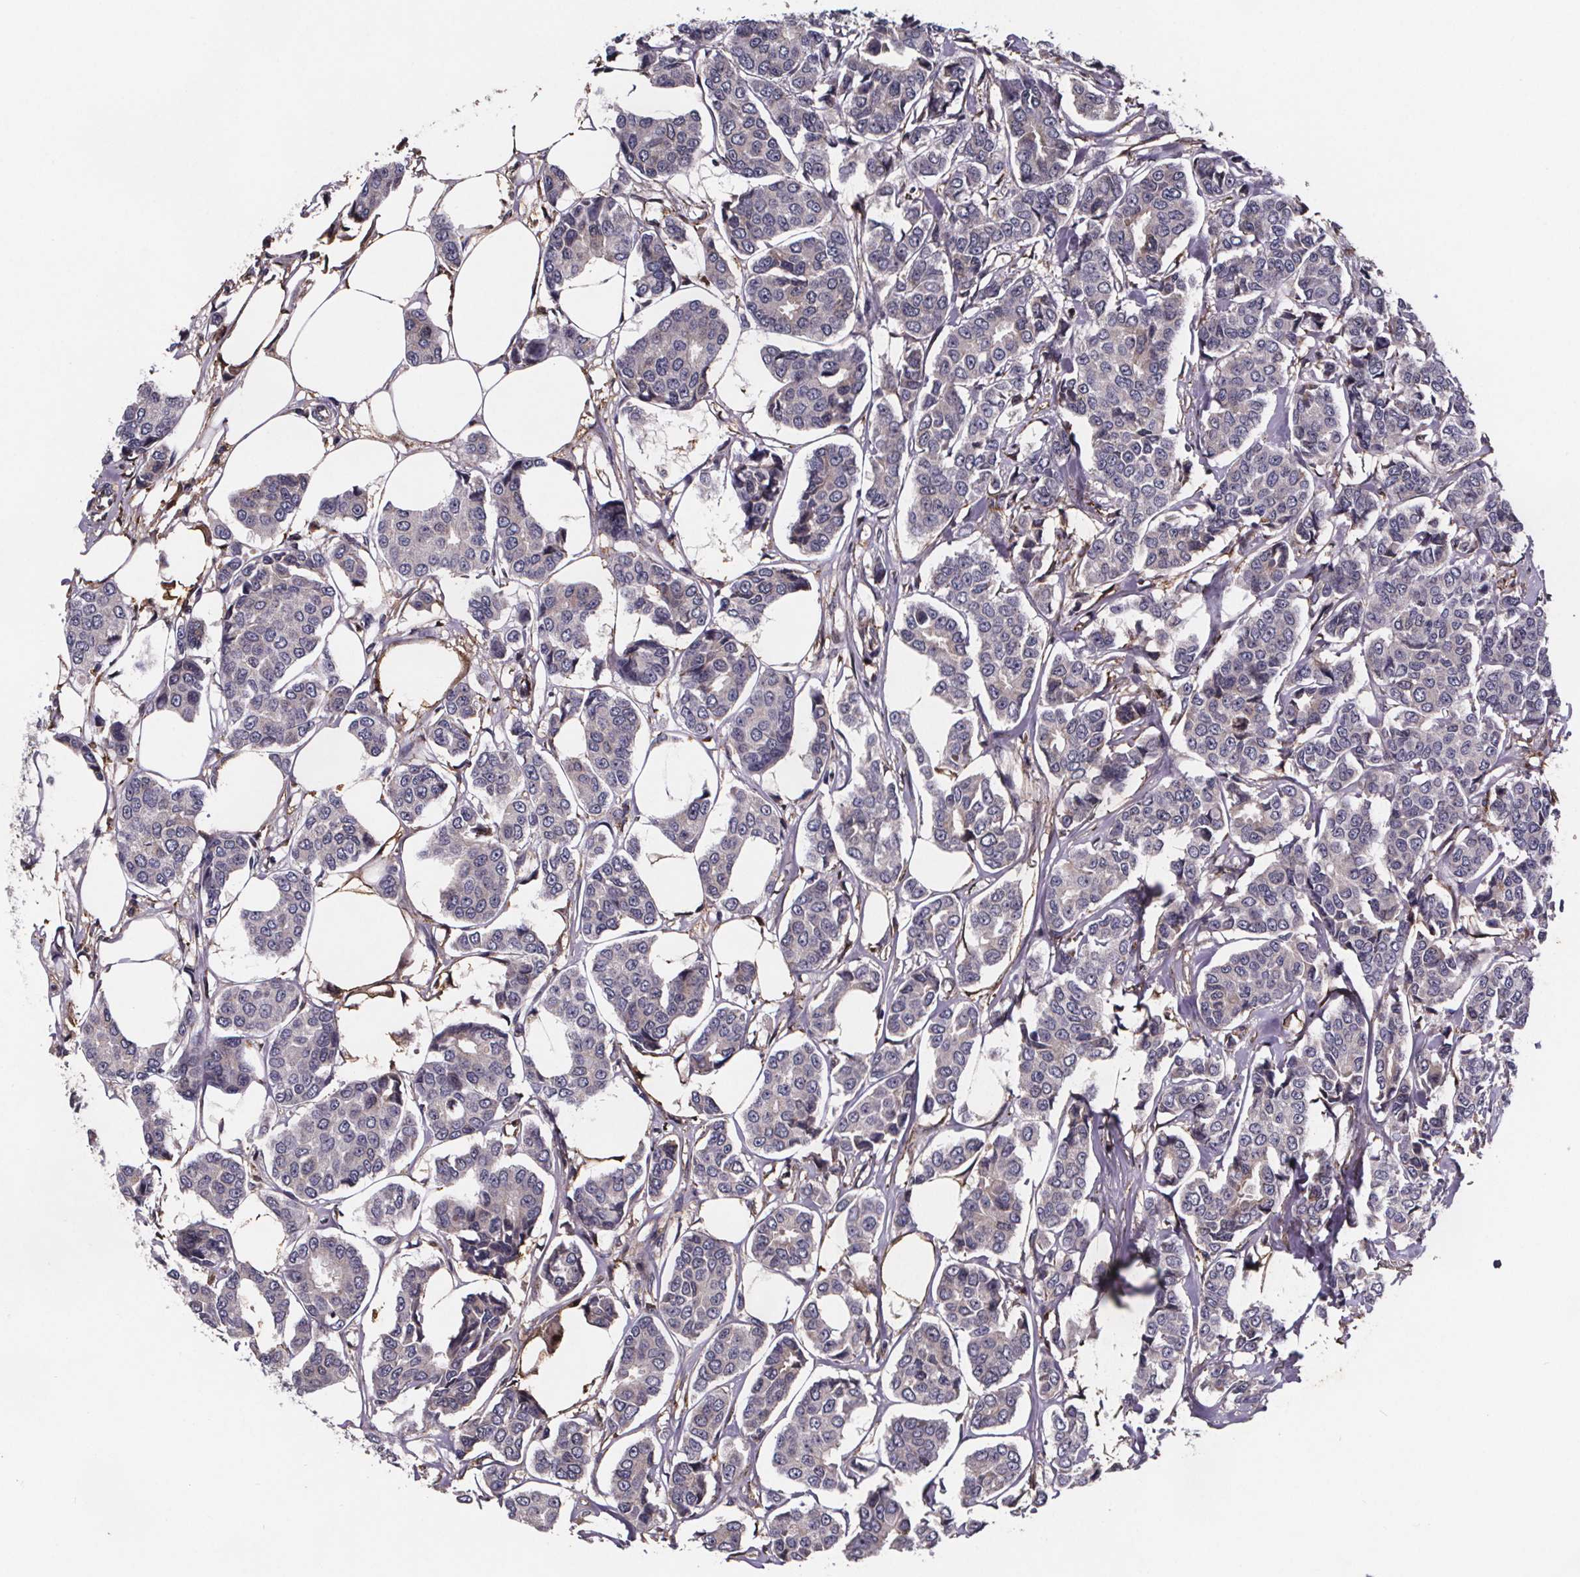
{"staining": {"intensity": "negative", "quantity": "none", "location": "none"}, "tissue": "breast cancer", "cell_type": "Tumor cells", "image_type": "cancer", "snomed": [{"axis": "morphology", "description": "Duct carcinoma"}, {"axis": "topography", "description": "Breast"}], "caption": "An IHC image of breast cancer (intraductal carcinoma) is shown. There is no staining in tumor cells of breast cancer (intraductal carcinoma). The staining is performed using DAB (3,3'-diaminobenzidine) brown chromogen with nuclei counter-stained in using hematoxylin.", "gene": "FASTKD3", "patient": {"sex": "female", "age": 94}}